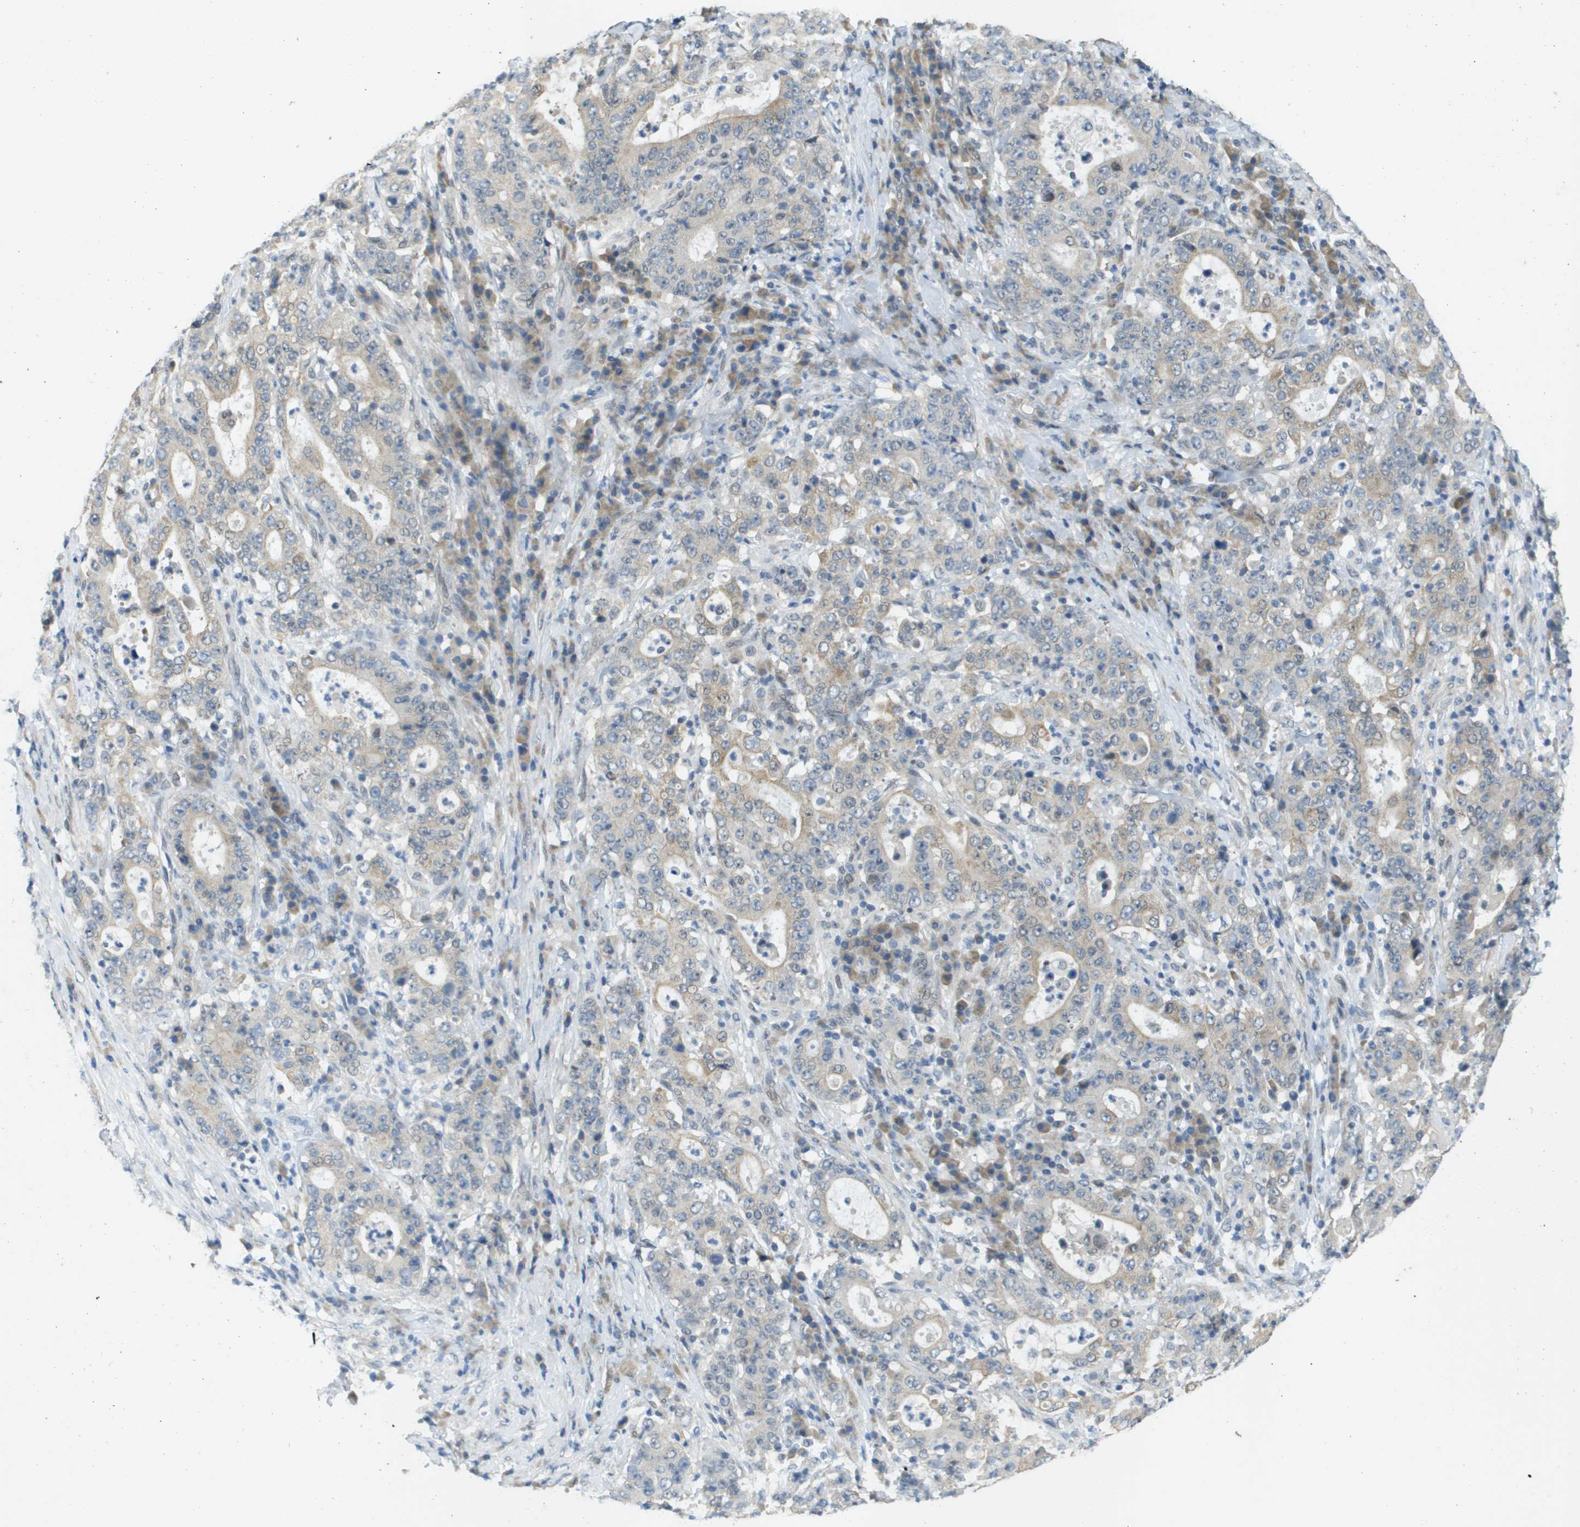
{"staining": {"intensity": "weak", "quantity": "25%-75%", "location": "cytoplasmic/membranous"}, "tissue": "stomach cancer", "cell_type": "Tumor cells", "image_type": "cancer", "snomed": [{"axis": "morphology", "description": "Normal tissue, NOS"}, {"axis": "morphology", "description": "Adenocarcinoma, NOS"}, {"axis": "topography", "description": "Stomach, upper"}, {"axis": "topography", "description": "Stomach"}], "caption": "Weak cytoplasmic/membranous protein staining is identified in approximately 25%-75% of tumor cells in stomach cancer. The protein is shown in brown color, while the nuclei are stained blue.", "gene": "ARID1B", "patient": {"sex": "male", "age": 59}}